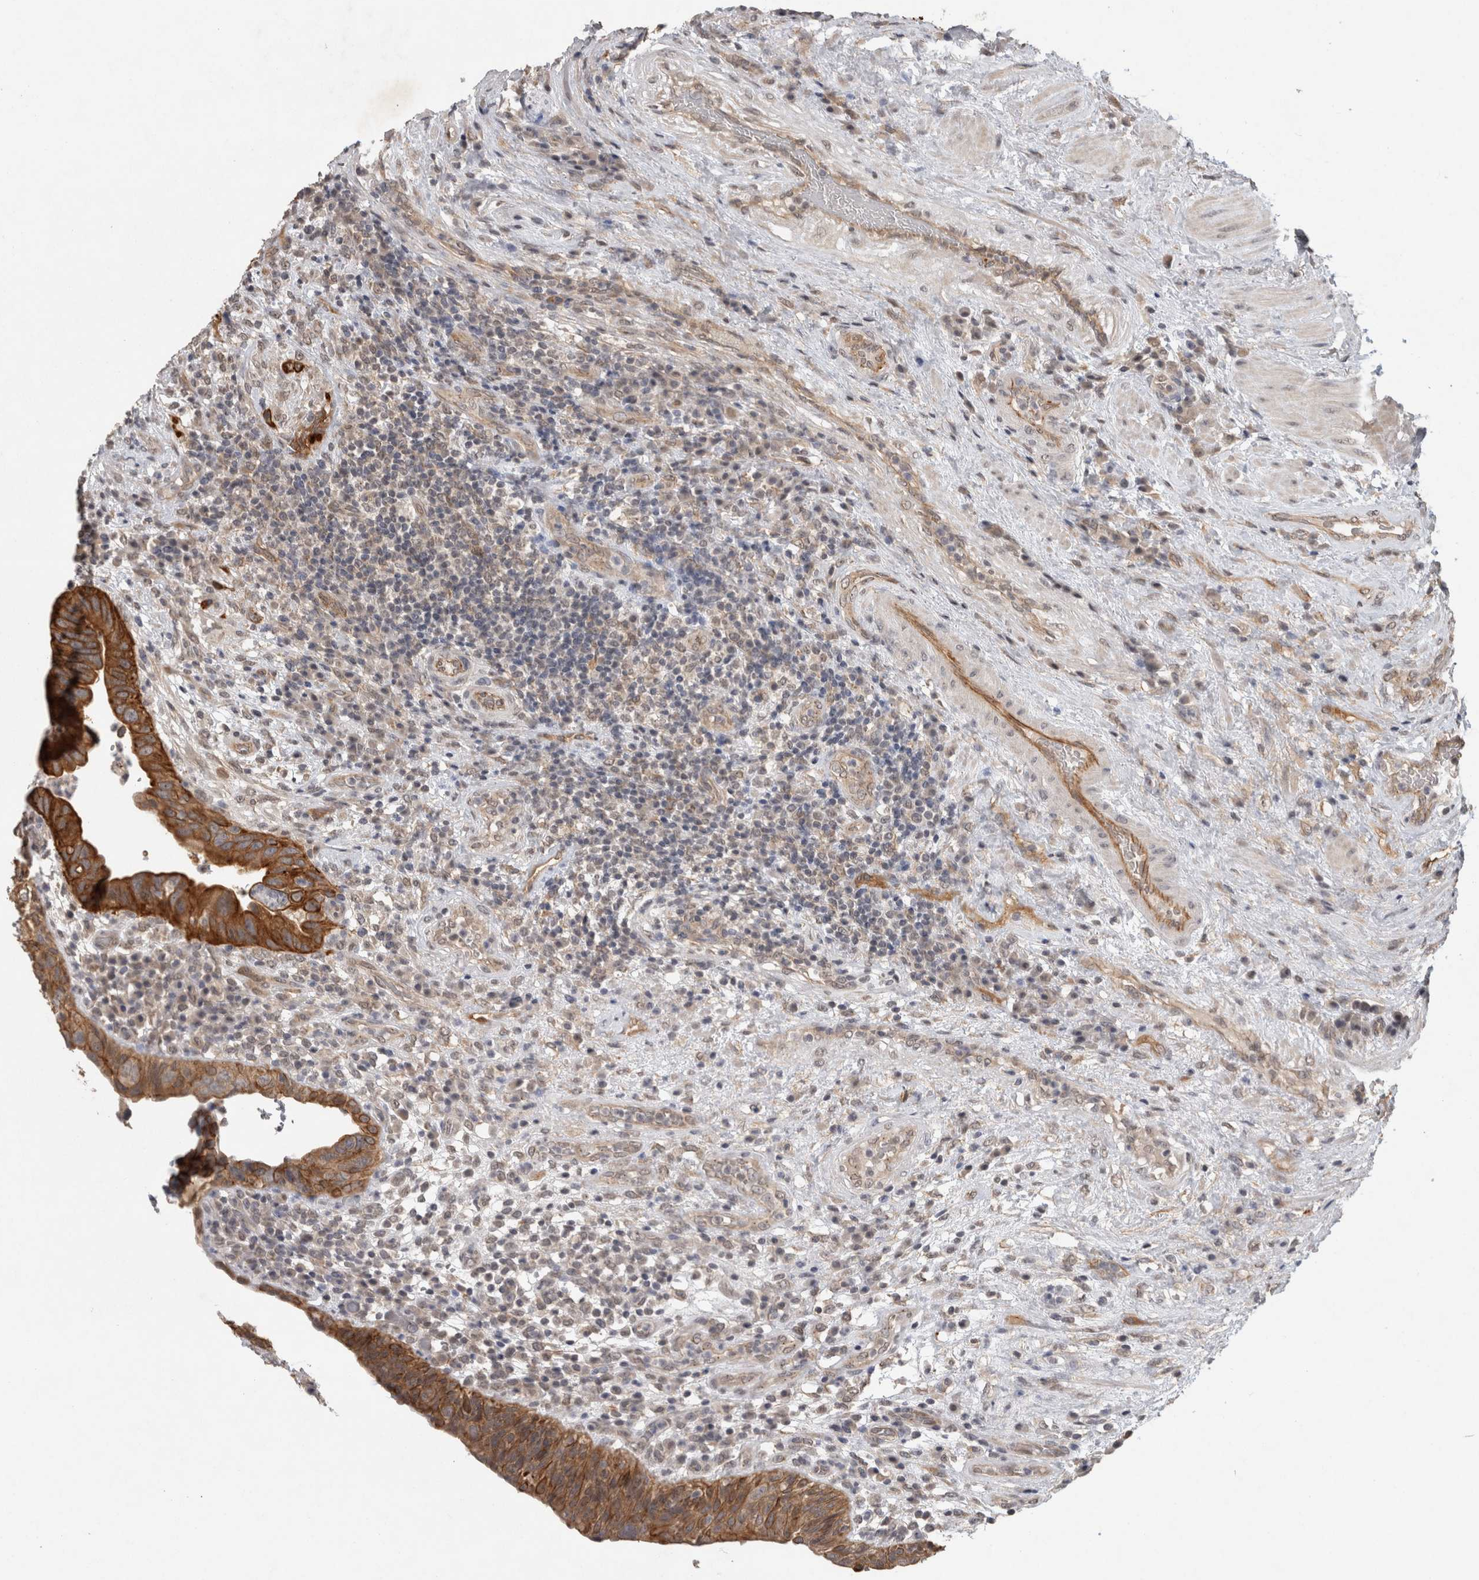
{"staining": {"intensity": "strong", "quantity": ">75%", "location": "cytoplasmic/membranous"}, "tissue": "urothelial cancer", "cell_type": "Tumor cells", "image_type": "cancer", "snomed": [{"axis": "morphology", "description": "Urothelial carcinoma, High grade"}, {"axis": "topography", "description": "Urinary bladder"}], "caption": "Urothelial carcinoma (high-grade) stained with a brown dye exhibits strong cytoplasmic/membranous positive positivity in approximately >75% of tumor cells.", "gene": "RHPN1", "patient": {"sex": "female", "age": 82}}